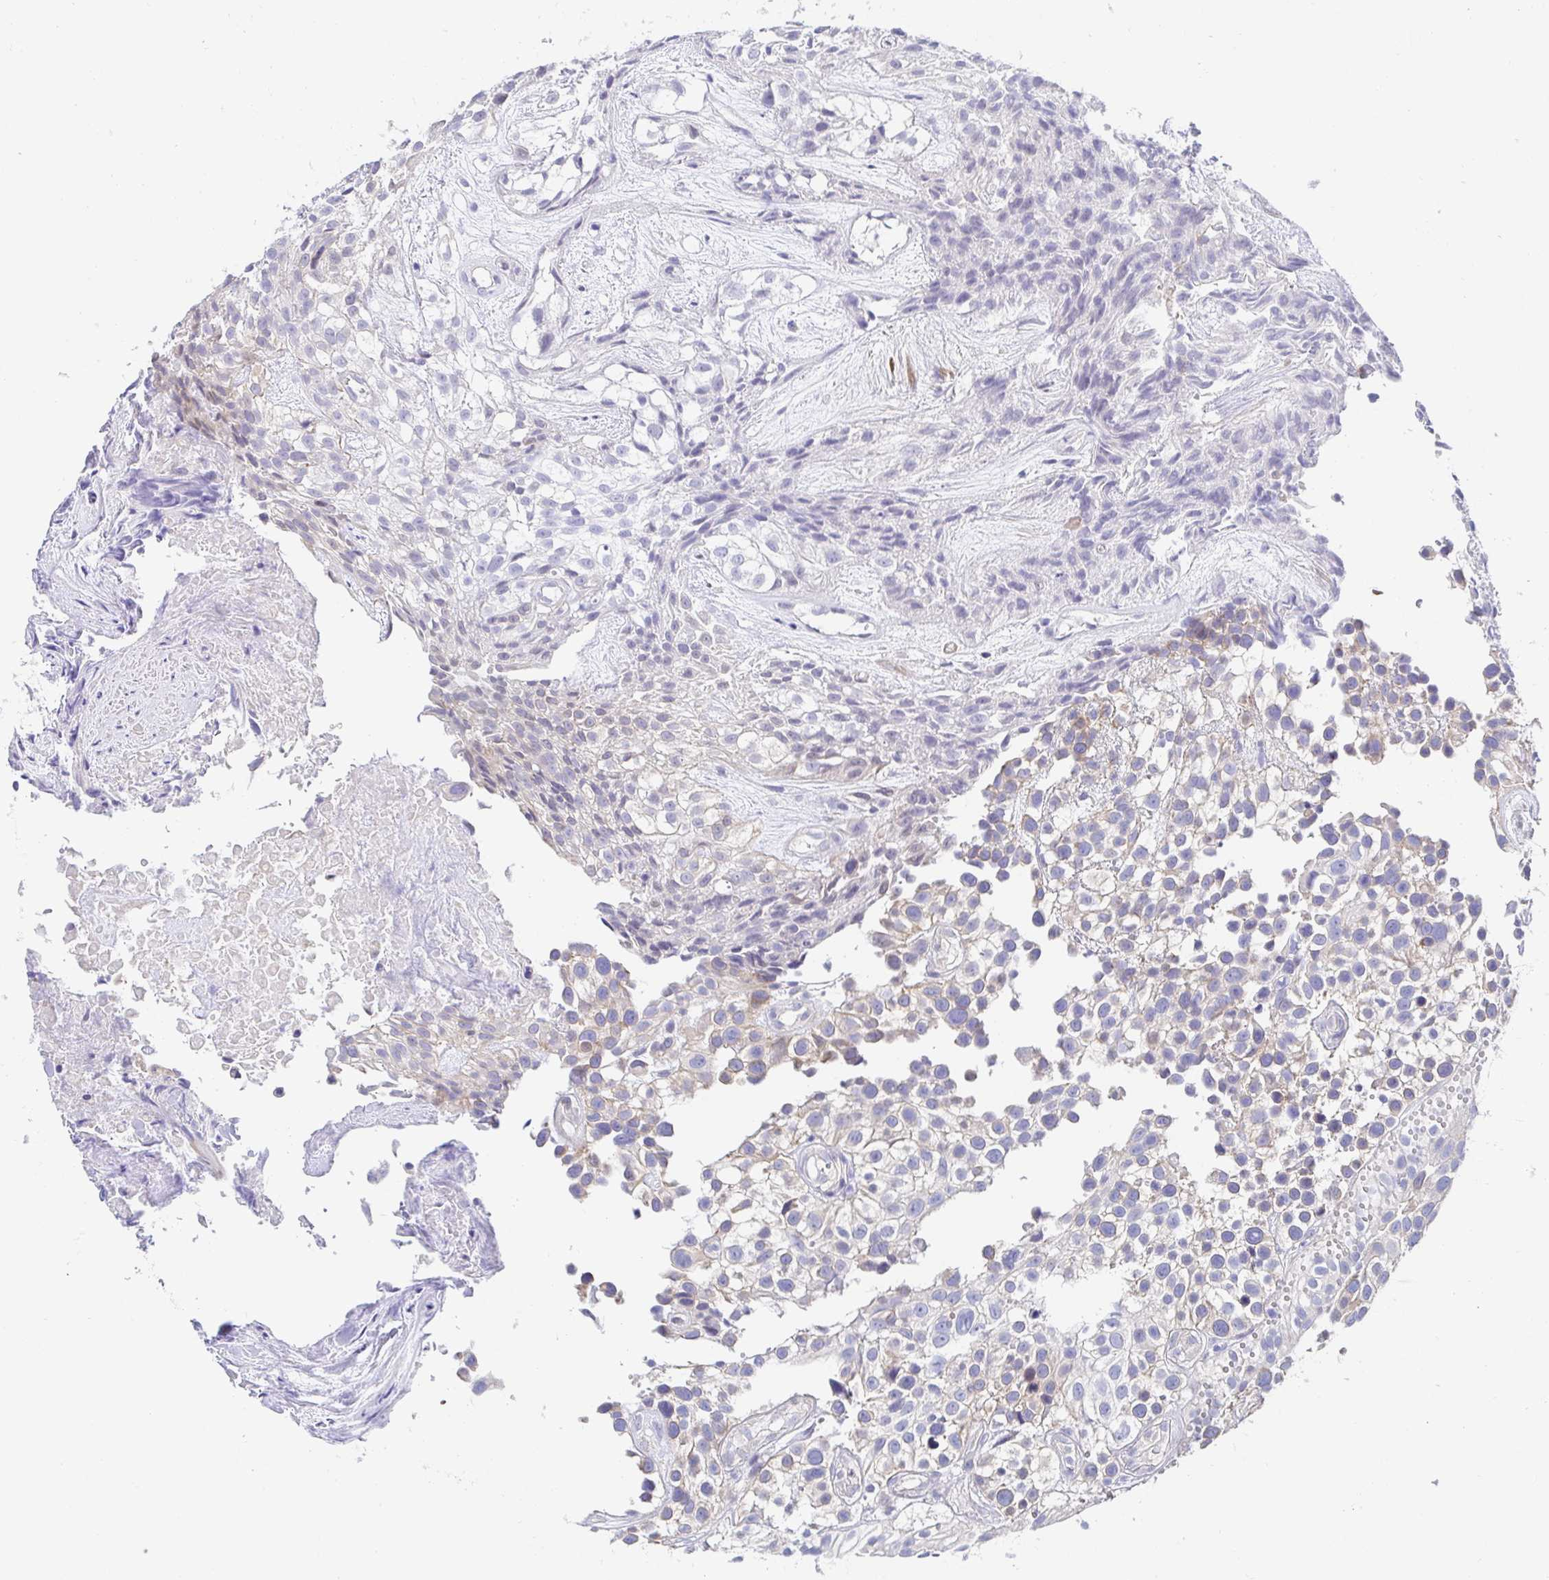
{"staining": {"intensity": "weak", "quantity": "<25%", "location": "cytoplasmic/membranous"}, "tissue": "urothelial cancer", "cell_type": "Tumor cells", "image_type": "cancer", "snomed": [{"axis": "morphology", "description": "Urothelial carcinoma, High grade"}, {"axis": "topography", "description": "Urinary bladder"}], "caption": "Micrograph shows no protein staining in tumor cells of urothelial cancer tissue.", "gene": "AKAP14", "patient": {"sex": "male", "age": 56}}